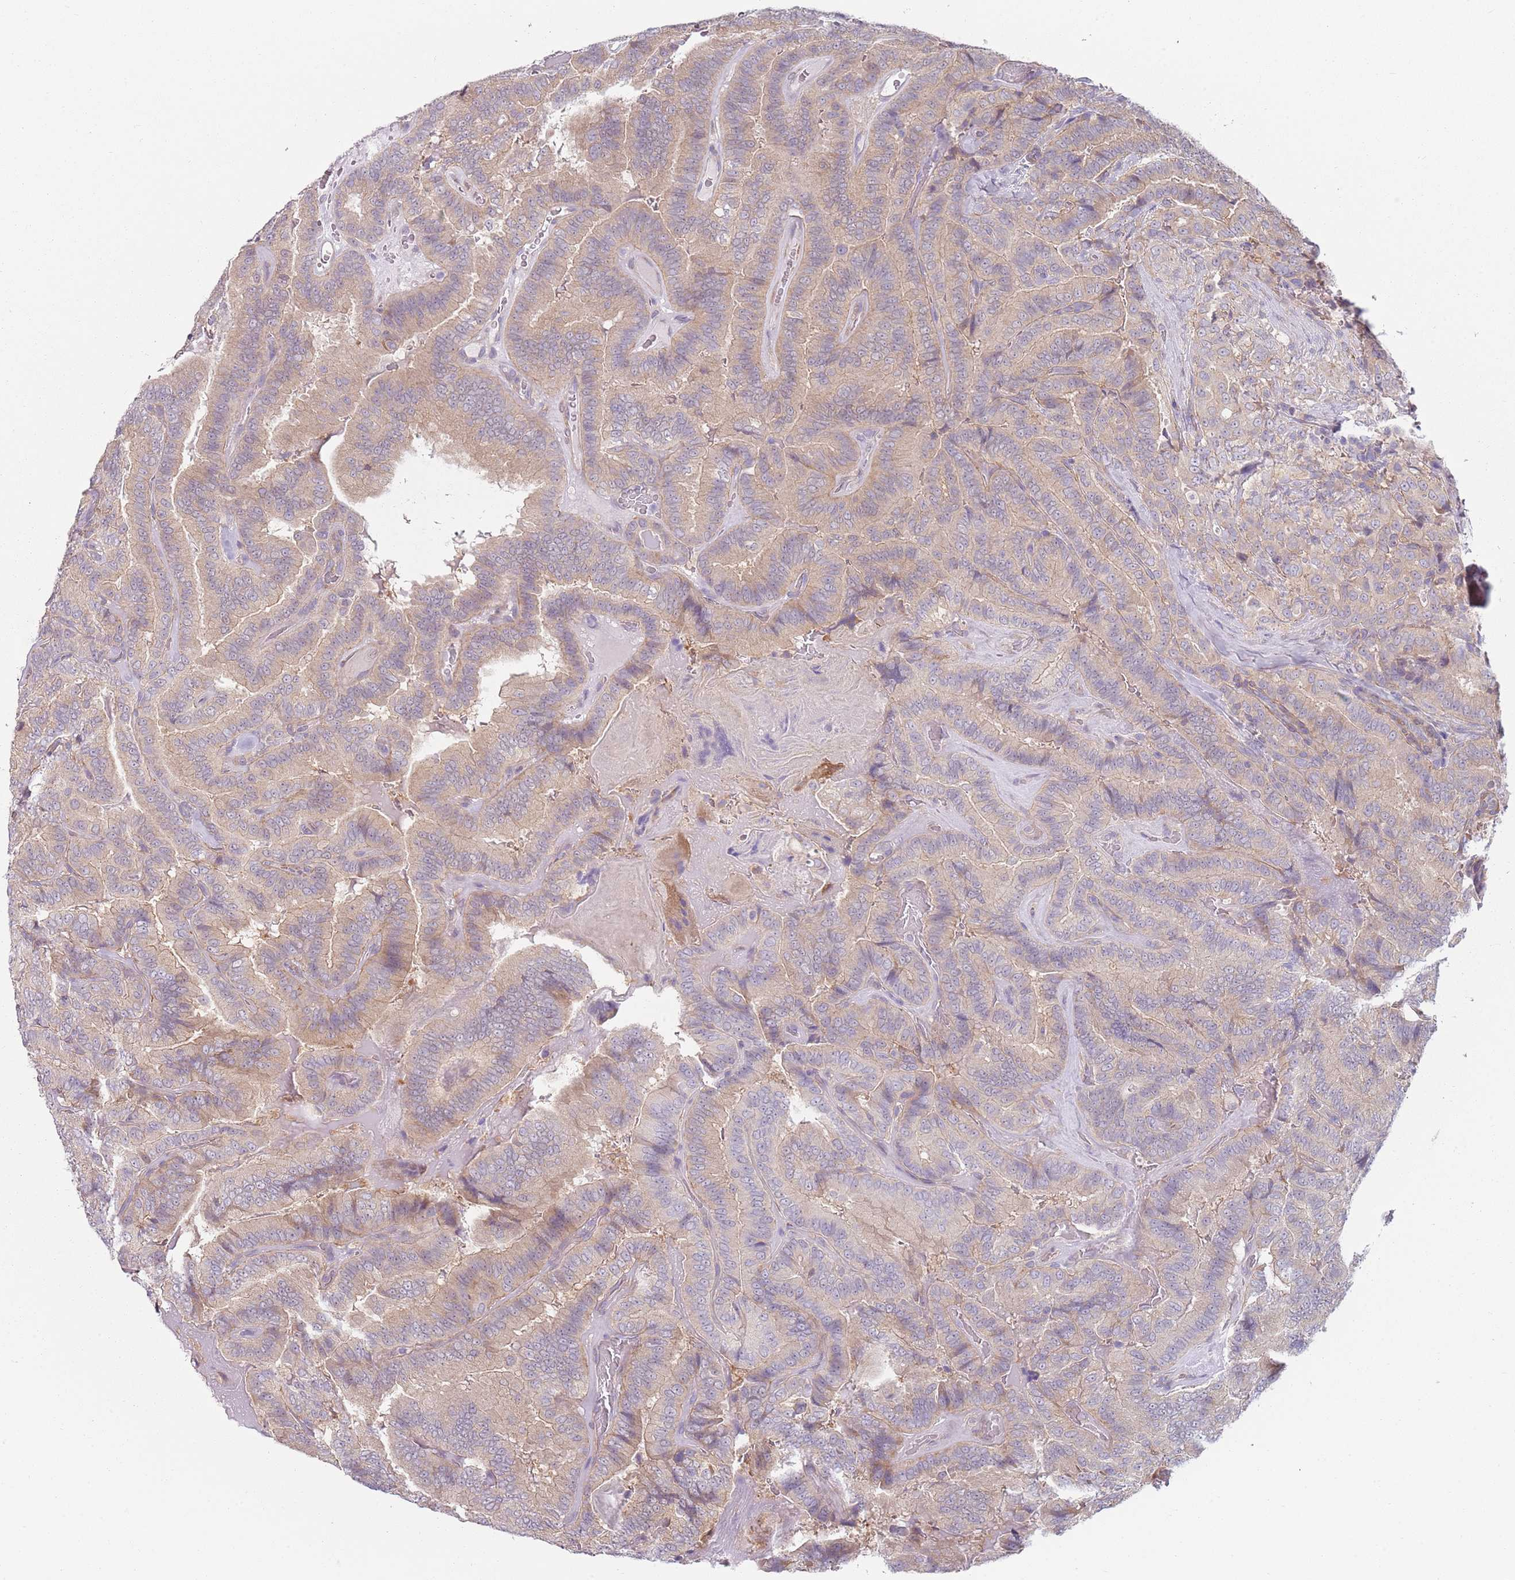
{"staining": {"intensity": "weak", "quantity": "25%-75%", "location": "cytoplasmic/membranous"}, "tissue": "thyroid cancer", "cell_type": "Tumor cells", "image_type": "cancer", "snomed": [{"axis": "morphology", "description": "Papillary adenocarcinoma, NOS"}, {"axis": "topography", "description": "Thyroid gland"}], "caption": "An image of human thyroid cancer stained for a protein displays weak cytoplasmic/membranous brown staining in tumor cells. The protein of interest is shown in brown color, while the nuclei are stained blue.", "gene": "SLC26A6", "patient": {"sex": "male", "age": 61}}